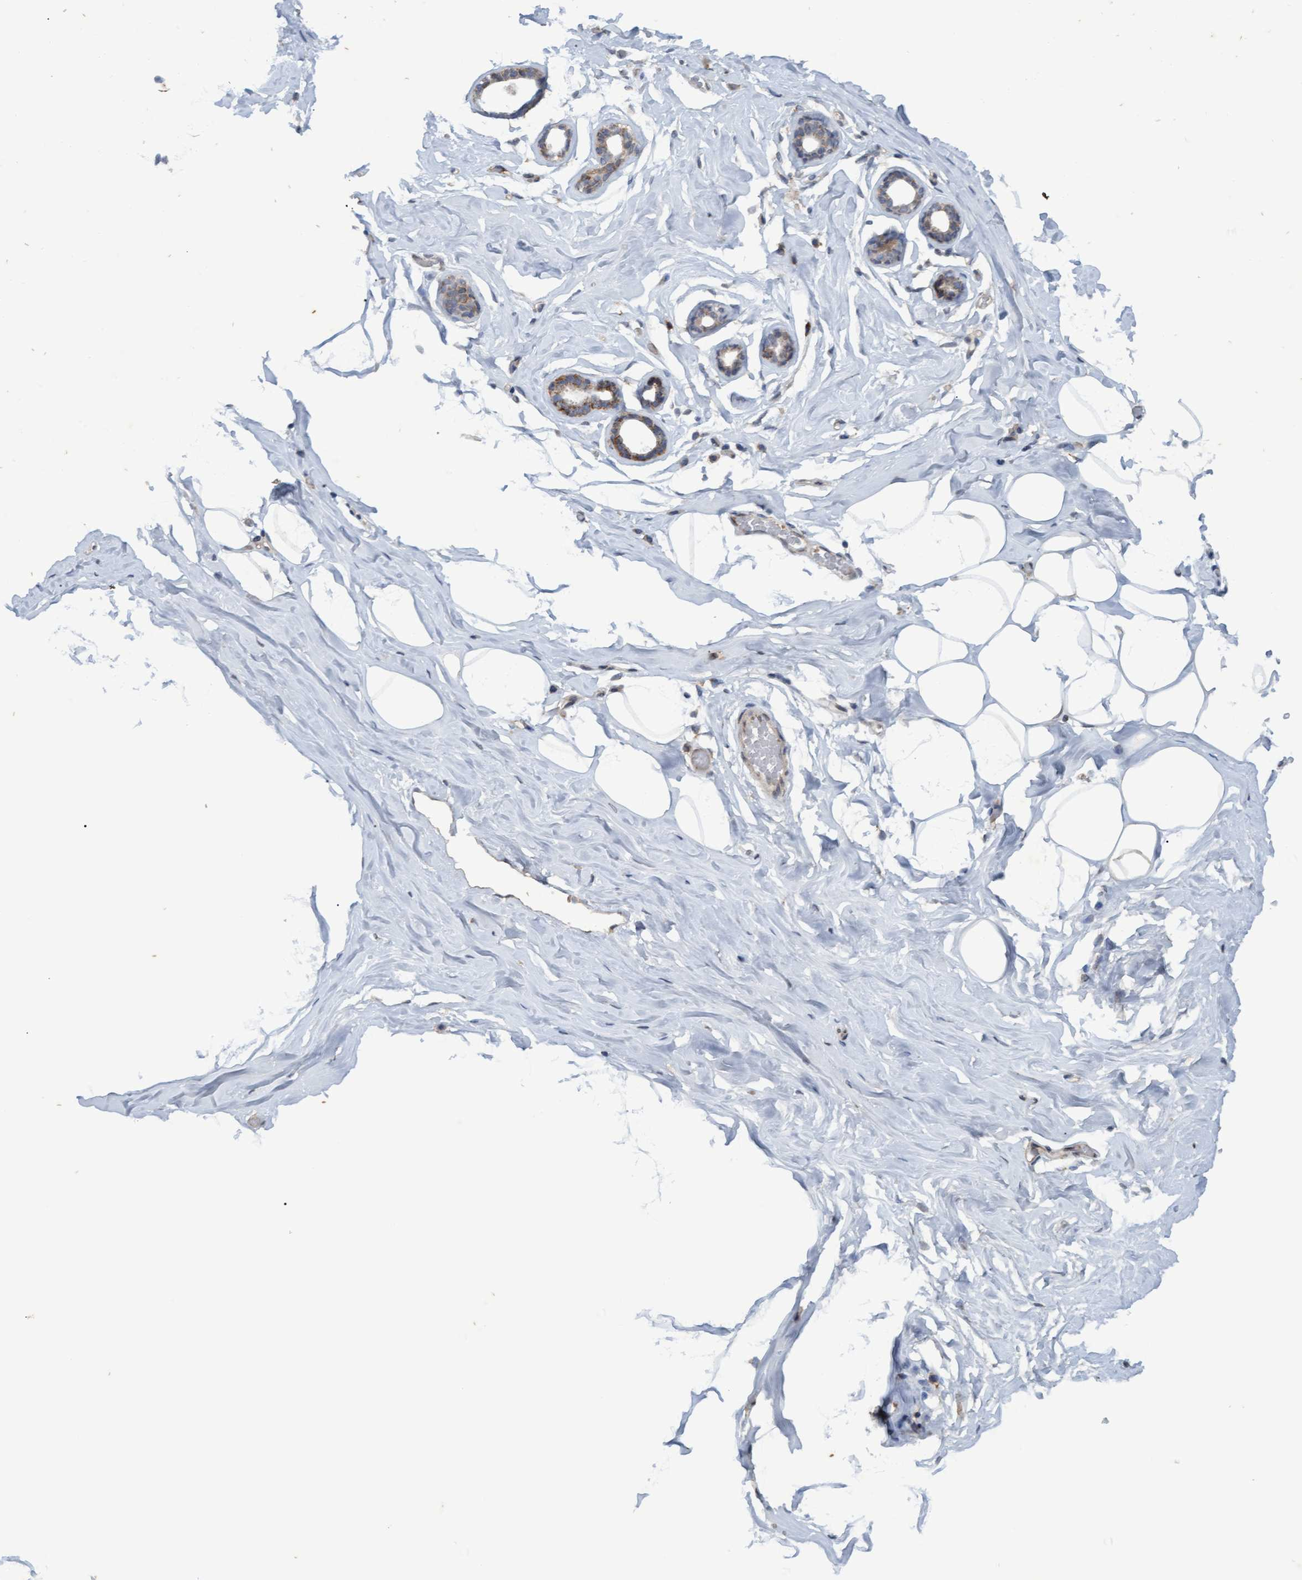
{"staining": {"intensity": "moderate", "quantity": "25%-75%", "location": "cytoplasmic/membranous"}, "tissue": "adipose tissue", "cell_type": "Adipocytes", "image_type": "normal", "snomed": [{"axis": "morphology", "description": "Normal tissue, NOS"}, {"axis": "morphology", "description": "Fibrosis, NOS"}, {"axis": "topography", "description": "Breast"}, {"axis": "topography", "description": "Adipose tissue"}], "caption": "IHC (DAB) staining of benign adipose tissue reveals moderate cytoplasmic/membranous protein expression in approximately 25%-75% of adipocytes.", "gene": "MGLL", "patient": {"sex": "female", "age": 39}}